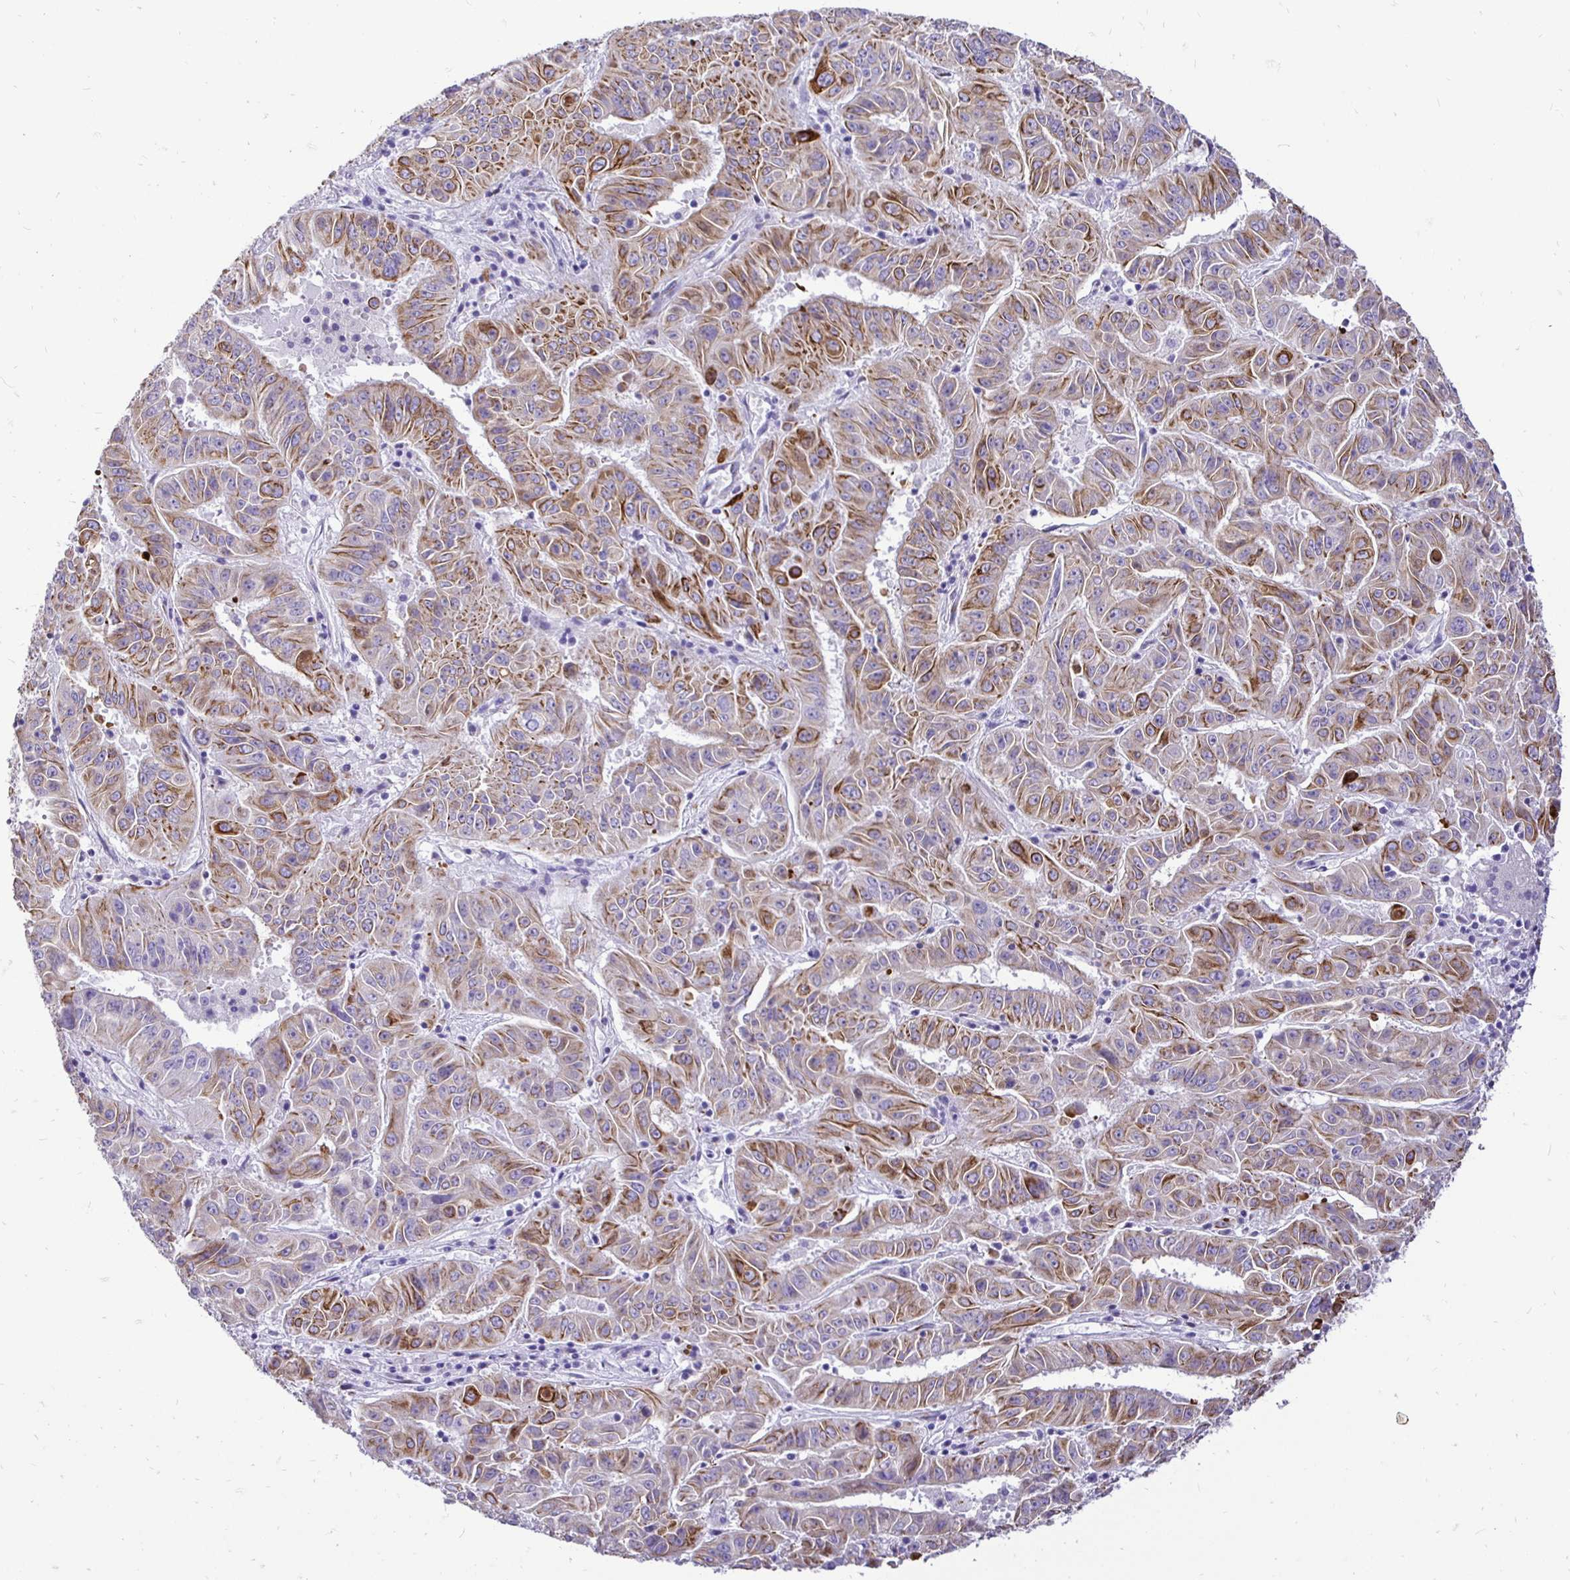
{"staining": {"intensity": "moderate", "quantity": ">75%", "location": "cytoplasmic/membranous"}, "tissue": "pancreatic cancer", "cell_type": "Tumor cells", "image_type": "cancer", "snomed": [{"axis": "morphology", "description": "Adenocarcinoma, NOS"}, {"axis": "topography", "description": "Pancreas"}], "caption": "Immunohistochemistry photomicrograph of neoplastic tissue: adenocarcinoma (pancreatic) stained using immunohistochemistry (IHC) displays medium levels of moderate protein expression localized specifically in the cytoplasmic/membranous of tumor cells, appearing as a cytoplasmic/membranous brown color.", "gene": "TAF1D", "patient": {"sex": "male", "age": 63}}